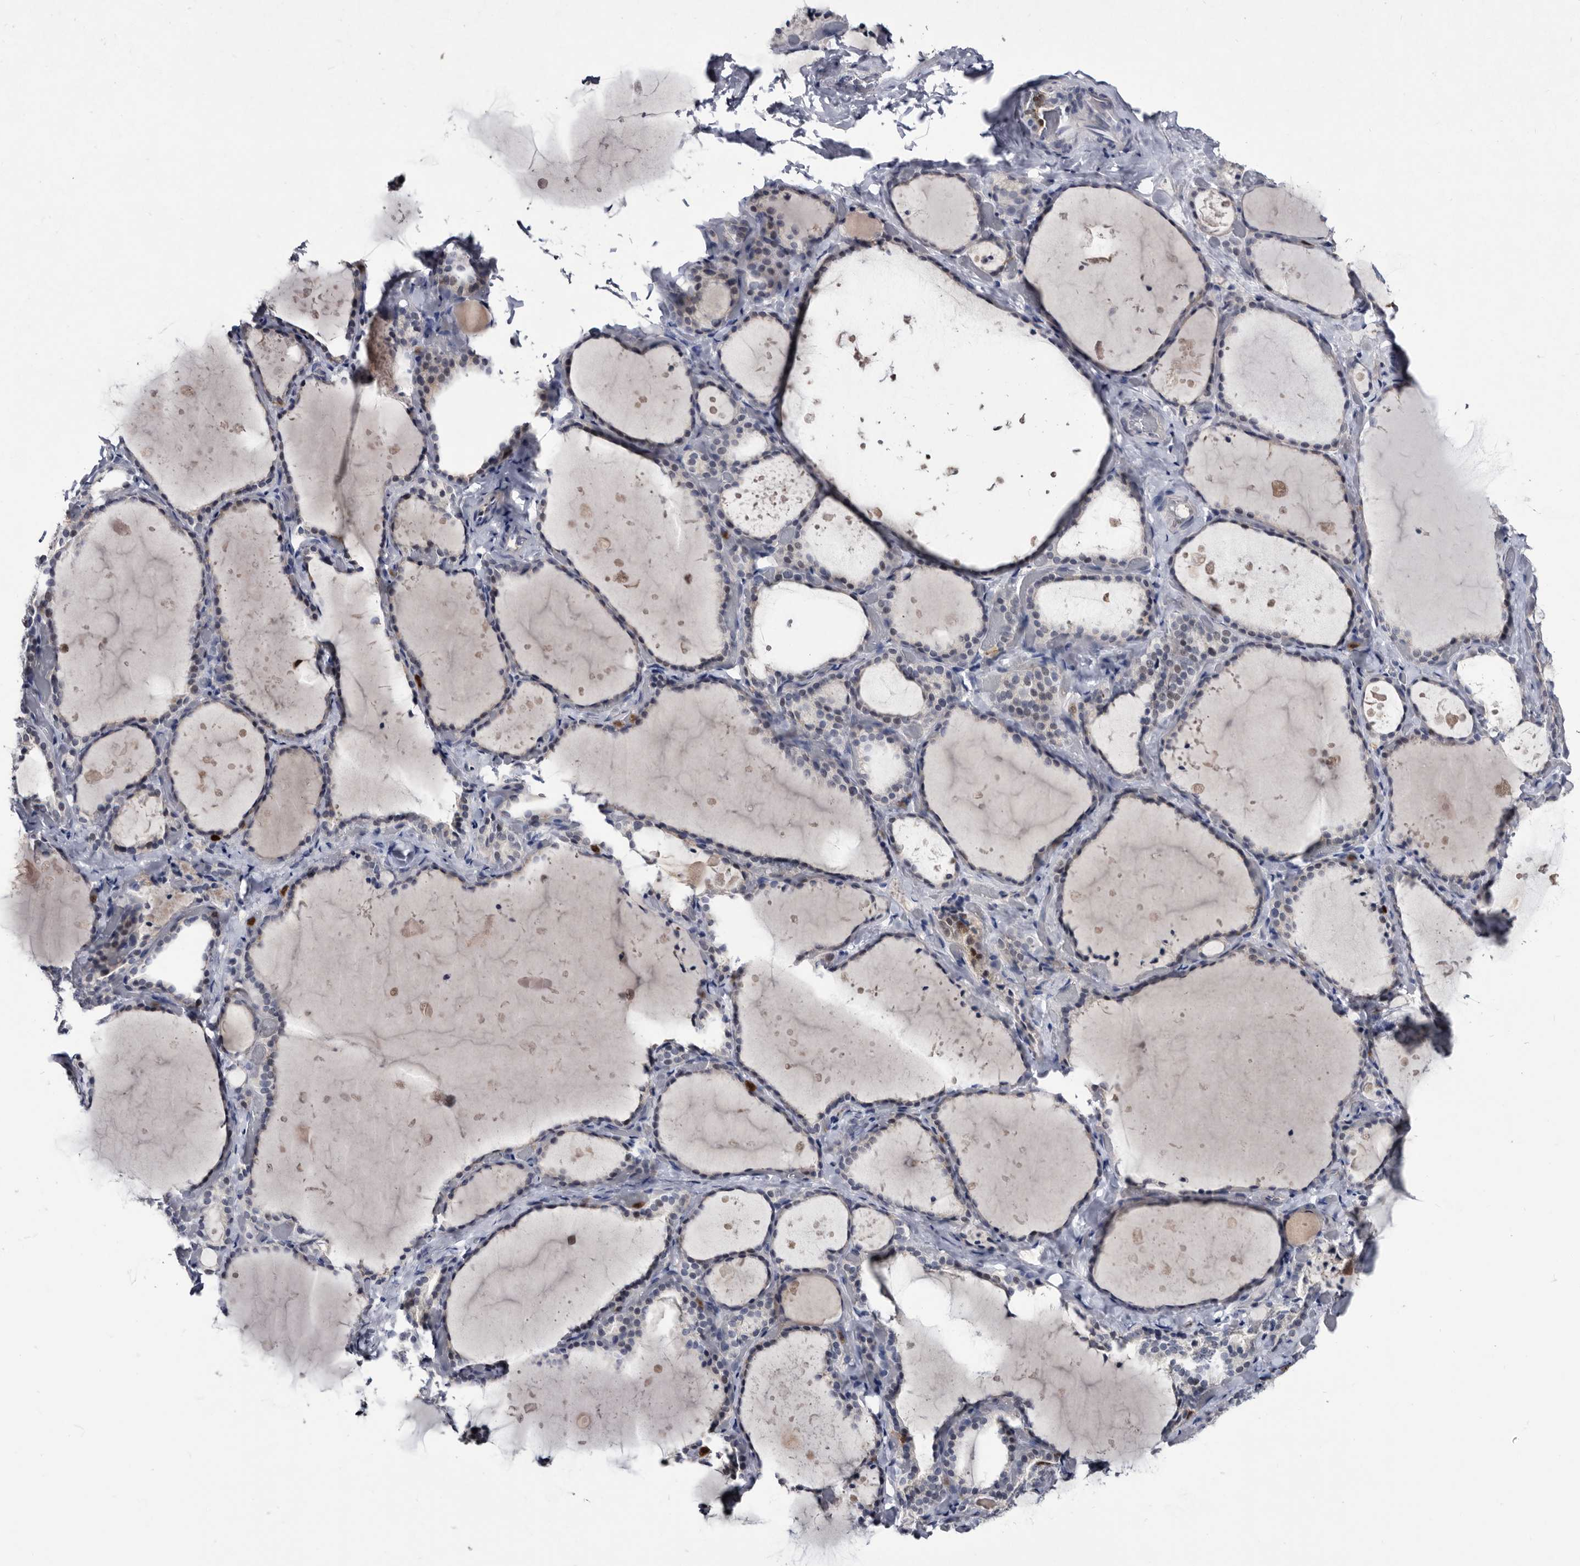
{"staining": {"intensity": "negative", "quantity": "none", "location": "none"}, "tissue": "thyroid gland", "cell_type": "Glandular cells", "image_type": "normal", "snomed": [{"axis": "morphology", "description": "Normal tissue, NOS"}, {"axis": "topography", "description": "Thyroid gland"}], "caption": "The immunohistochemistry (IHC) micrograph has no significant expression in glandular cells of thyroid gland.", "gene": "SERPINB8", "patient": {"sex": "female", "age": 44}}